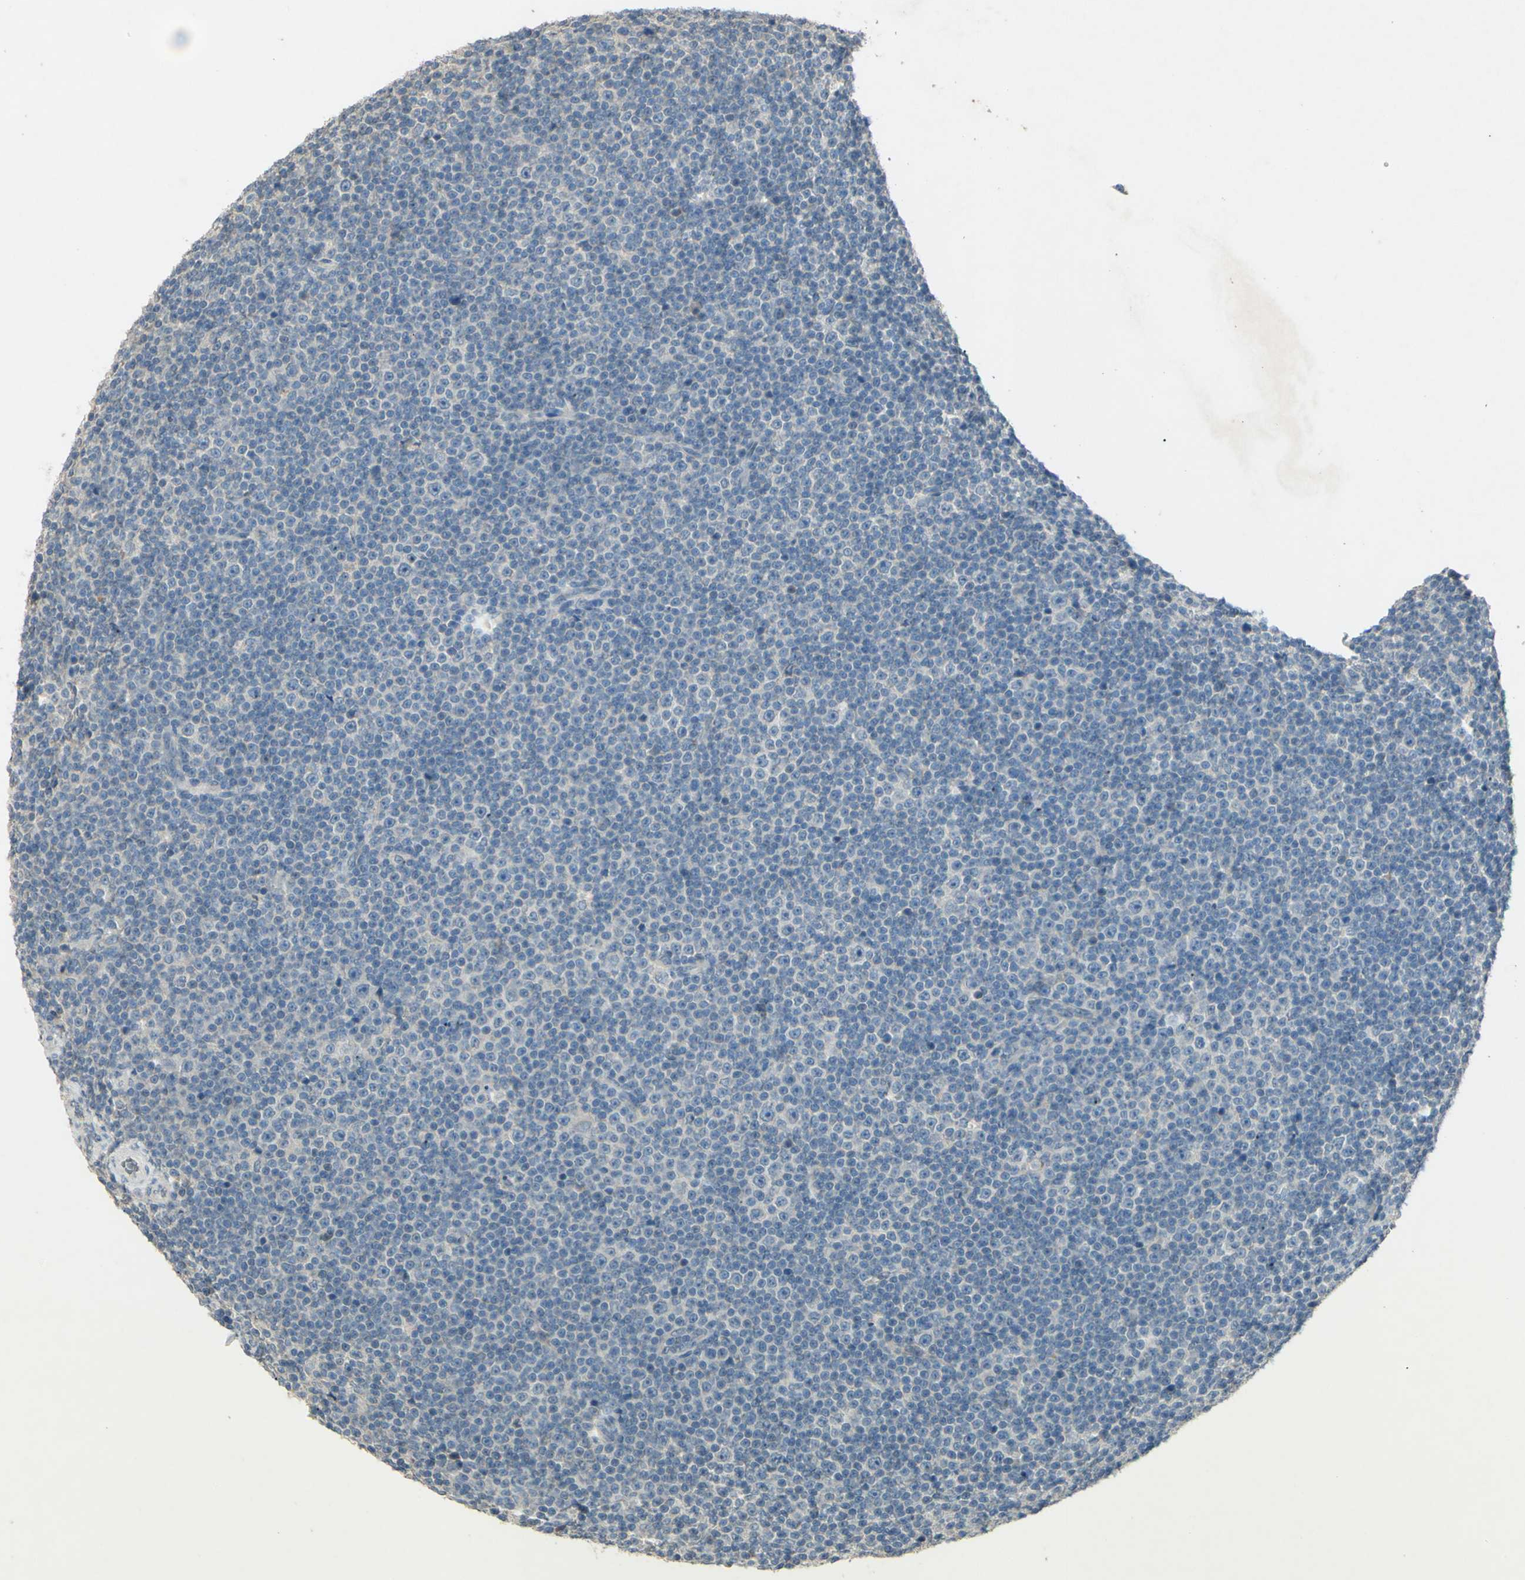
{"staining": {"intensity": "negative", "quantity": "none", "location": "none"}, "tissue": "lymphoma", "cell_type": "Tumor cells", "image_type": "cancer", "snomed": [{"axis": "morphology", "description": "Malignant lymphoma, non-Hodgkin's type, Low grade"}, {"axis": "topography", "description": "Lymph node"}], "caption": "The micrograph demonstrates no significant expression in tumor cells of malignant lymphoma, non-Hodgkin's type (low-grade). (DAB (3,3'-diaminobenzidine) immunohistochemistry visualized using brightfield microscopy, high magnification).", "gene": "TIMM21", "patient": {"sex": "female", "age": 67}}